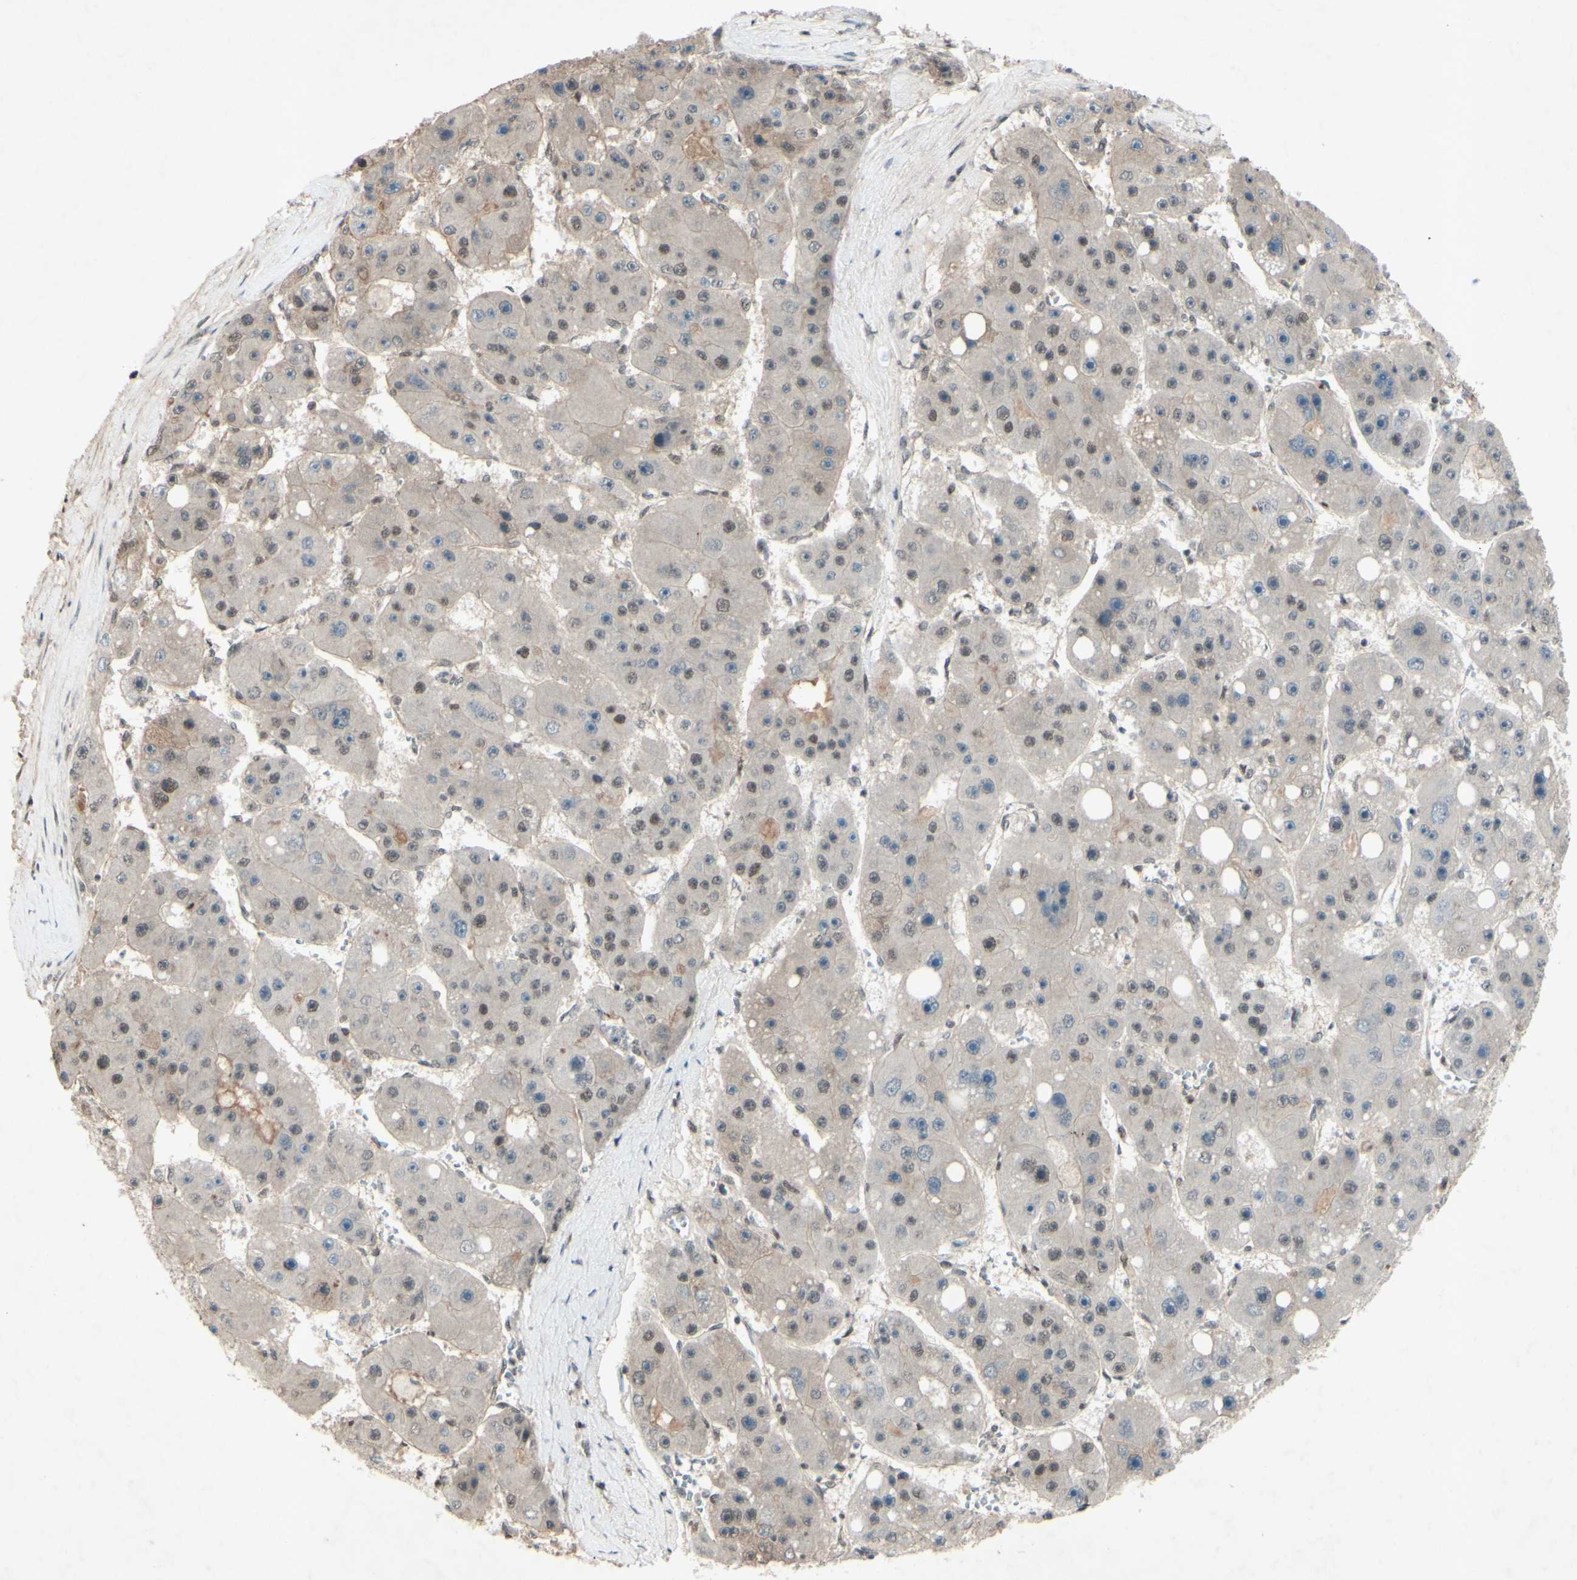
{"staining": {"intensity": "weak", "quantity": "25%-75%", "location": "nuclear"}, "tissue": "liver cancer", "cell_type": "Tumor cells", "image_type": "cancer", "snomed": [{"axis": "morphology", "description": "Carcinoma, Hepatocellular, NOS"}, {"axis": "topography", "description": "Liver"}], "caption": "The micrograph demonstrates a brown stain indicating the presence of a protein in the nuclear of tumor cells in hepatocellular carcinoma (liver). The protein is stained brown, and the nuclei are stained in blue (DAB IHC with brightfield microscopy, high magnification).", "gene": "SNW1", "patient": {"sex": "female", "age": 61}}